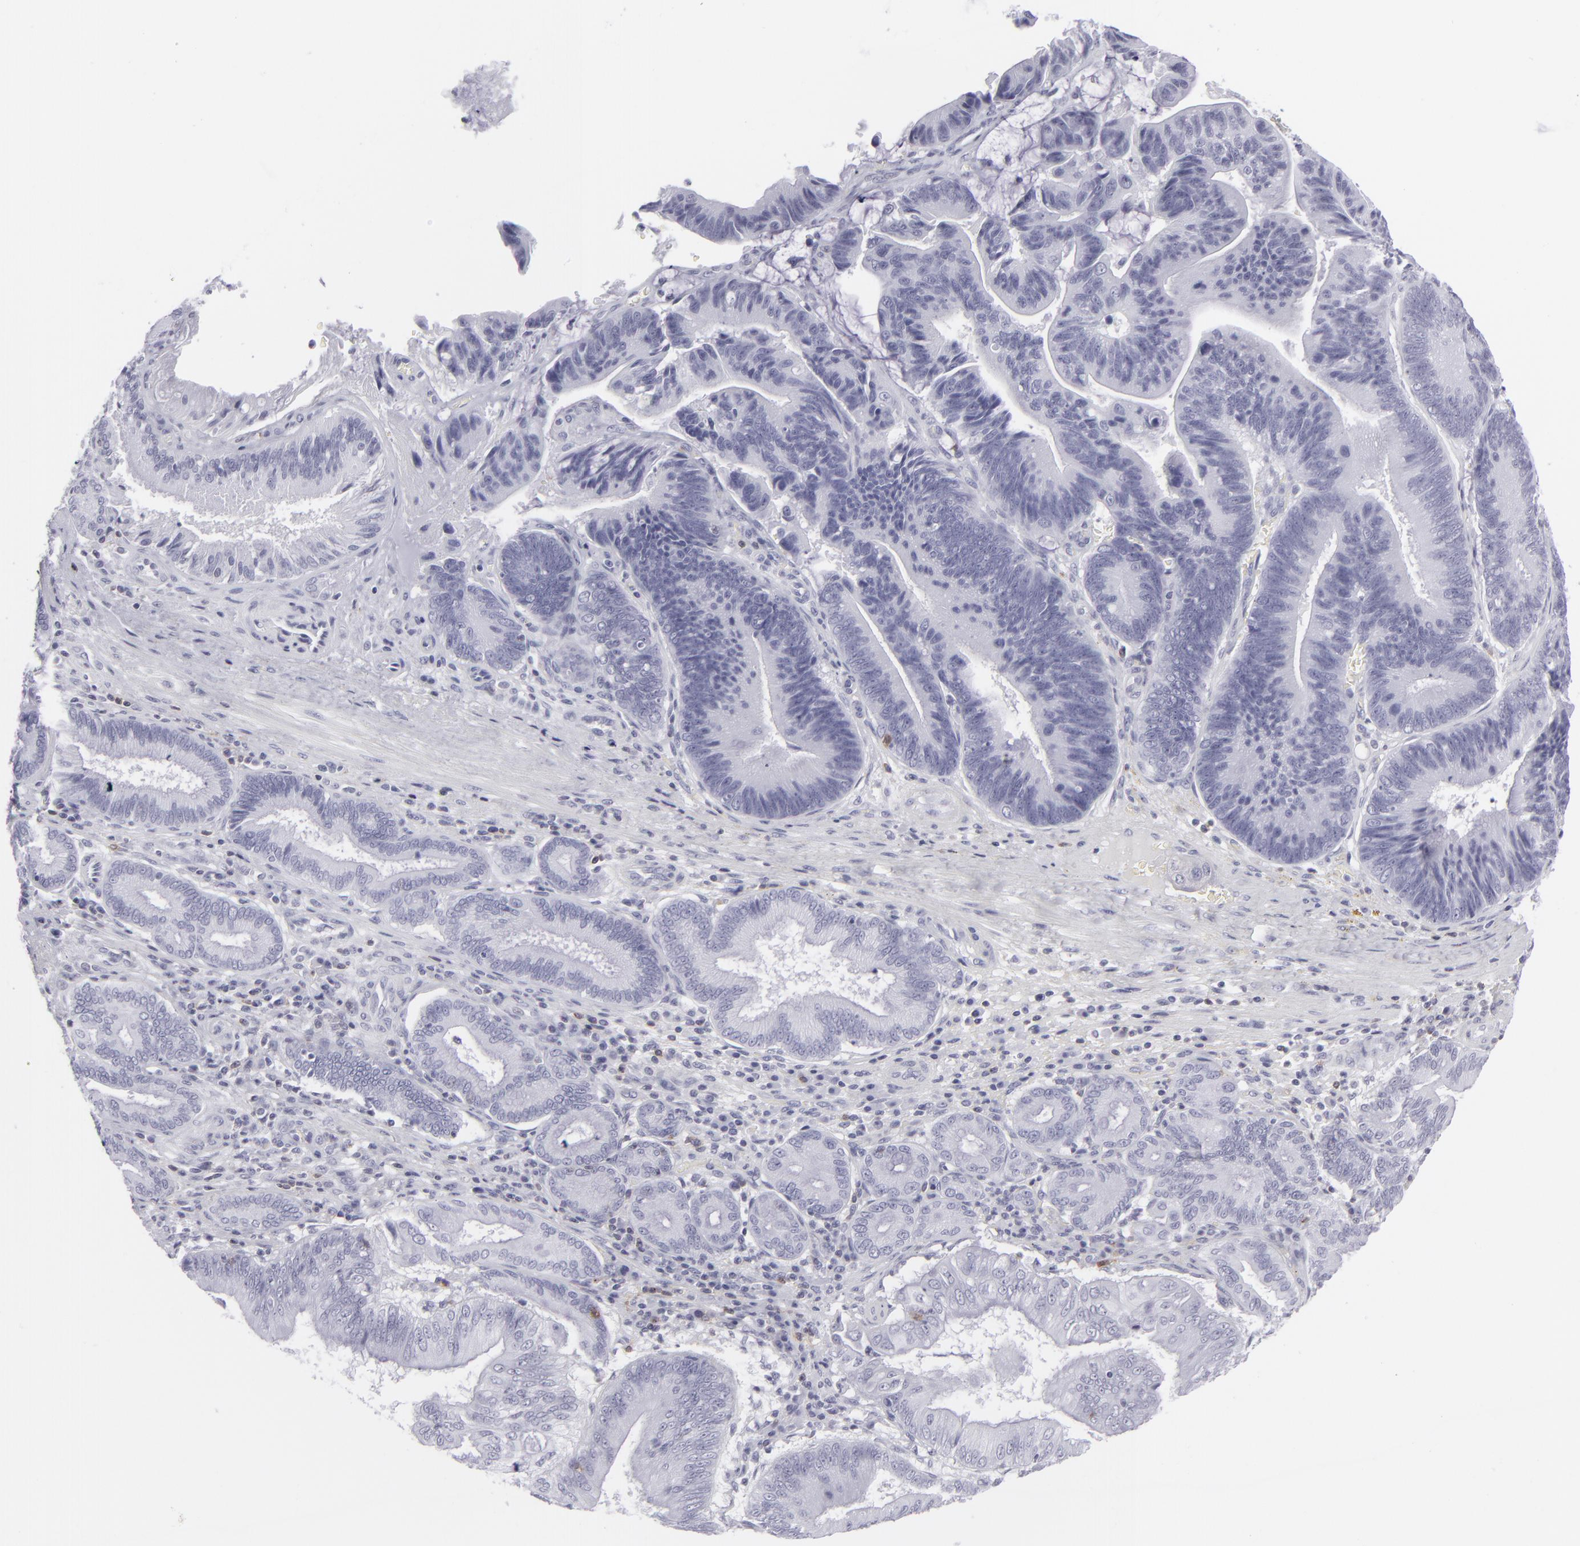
{"staining": {"intensity": "negative", "quantity": "none", "location": "none"}, "tissue": "pancreatic cancer", "cell_type": "Tumor cells", "image_type": "cancer", "snomed": [{"axis": "morphology", "description": "Adenocarcinoma, NOS"}, {"axis": "topography", "description": "Pancreas"}], "caption": "IHC of human pancreatic cancer exhibits no staining in tumor cells. (IHC, brightfield microscopy, high magnification).", "gene": "CD7", "patient": {"sex": "male", "age": 82}}